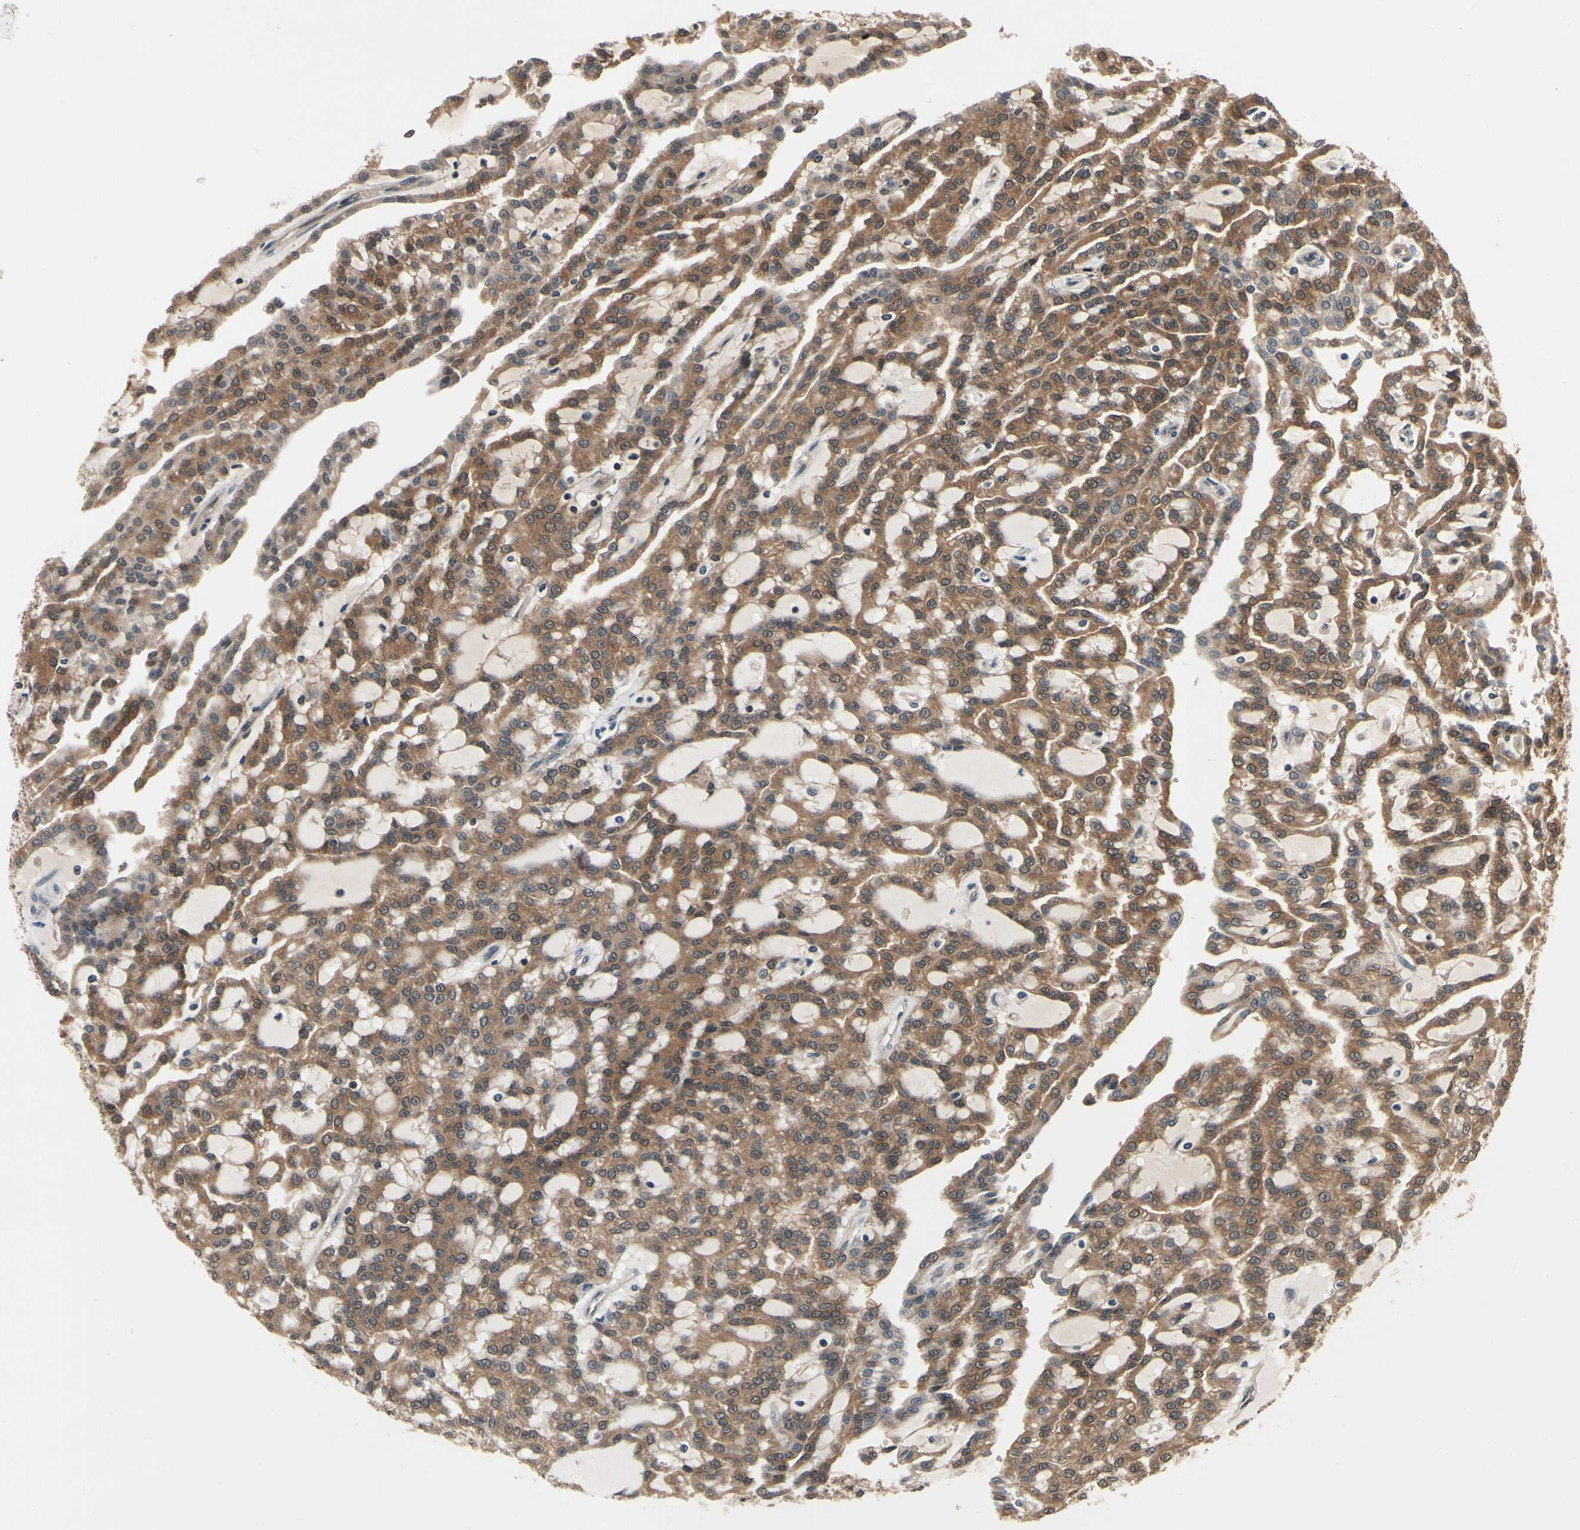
{"staining": {"intensity": "moderate", "quantity": ">75%", "location": "none"}, "tissue": "renal cancer", "cell_type": "Tumor cells", "image_type": "cancer", "snomed": [{"axis": "morphology", "description": "Adenocarcinoma, NOS"}, {"axis": "topography", "description": "Kidney"}], "caption": "Renal cancer was stained to show a protein in brown. There is medium levels of moderate None positivity in about >75% of tumor cells. (DAB (3,3'-diaminobenzidine) IHC, brown staining for protein, blue staining for nuclei).", "gene": "PRDX6", "patient": {"sex": "male", "age": 63}}